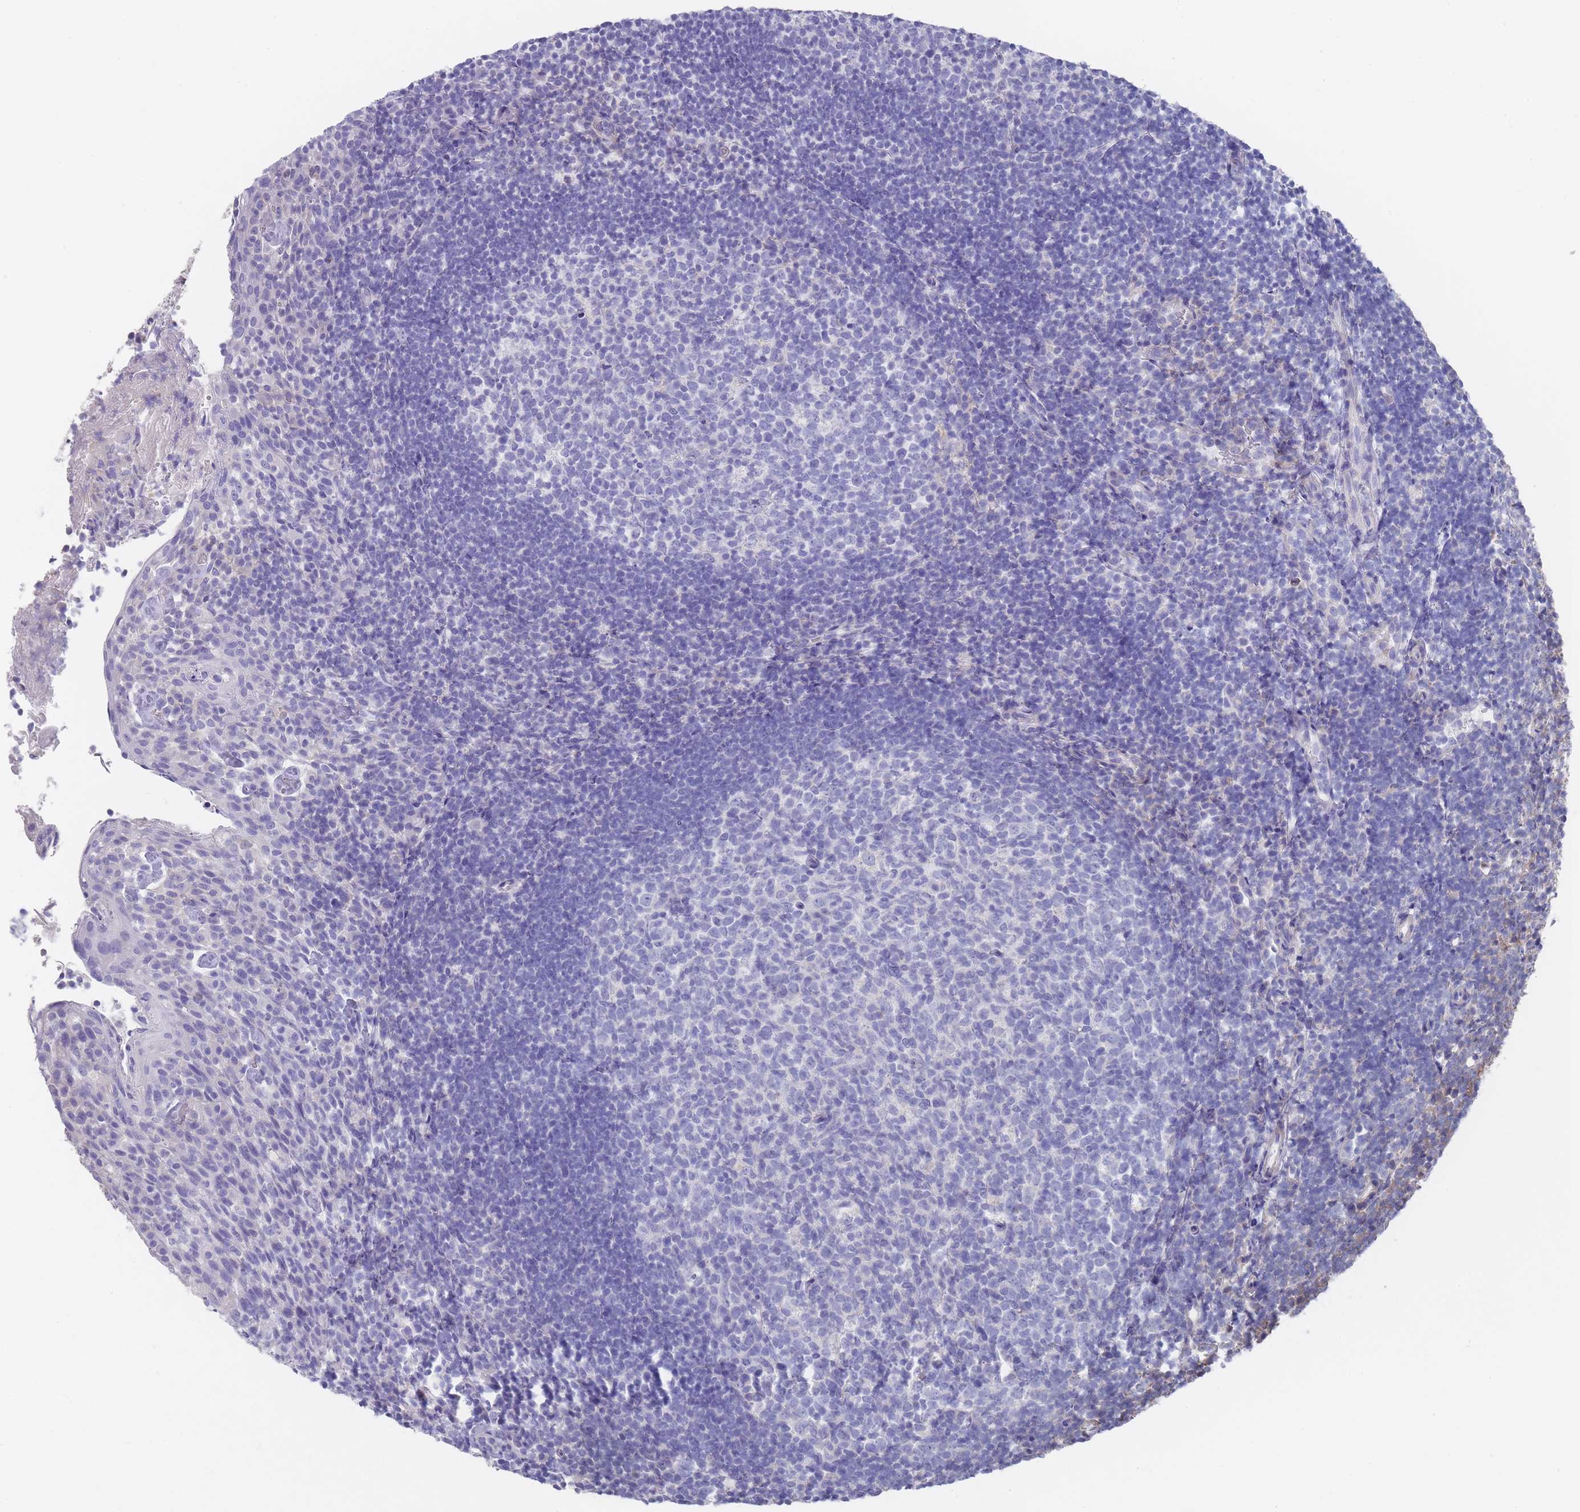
{"staining": {"intensity": "negative", "quantity": "none", "location": "none"}, "tissue": "tonsil", "cell_type": "Germinal center cells", "image_type": "normal", "snomed": [{"axis": "morphology", "description": "Normal tissue, NOS"}, {"axis": "topography", "description": "Tonsil"}], "caption": "The histopathology image exhibits no staining of germinal center cells in benign tonsil. (Immunohistochemistry, brightfield microscopy, high magnification).", "gene": "SCCPDH", "patient": {"sex": "female", "age": 10}}